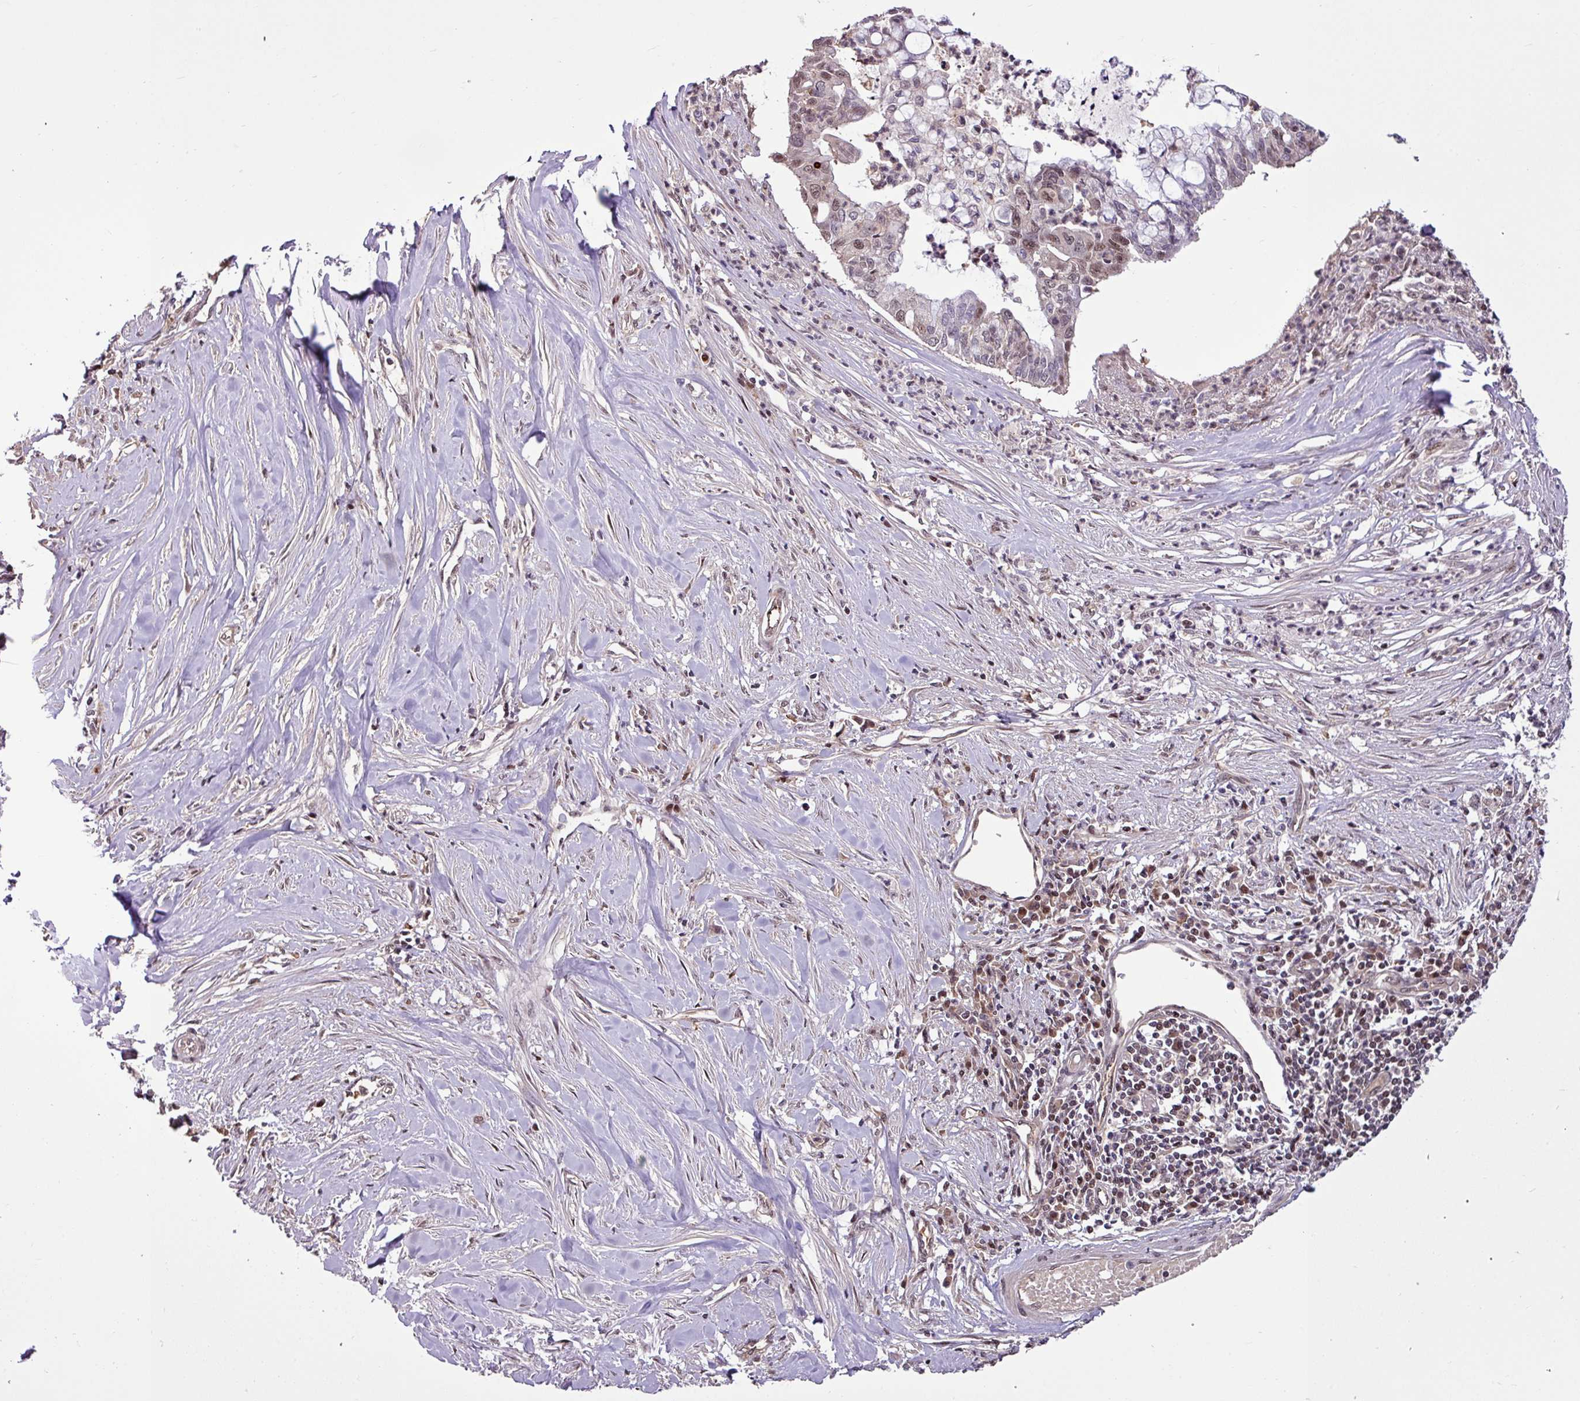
{"staining": {"intensity": "moderate", "quantity": ">75%", "location": "nuclear"}, "tissue": "pancreatic cancer", "cell_type": "Tumor cells", "image_type": "cancer", "snomed": [{"axis": "morphology", "description": "Adenocarcinoma, NOS"}, {"axis": "topography", "description": "Pancreas"}], "caption": "Immunohistochemical staining of human pancreatic cancer displays medium levels of moderate nuclear protein expression in approximately >75% of tumor cells. The staining was performed using DAB to visualize the protein expression in brown, while the nuclei were stained in blue with hematoxylin (Magnification: 20x).", "gene": "ITPKC", "patient": {"sex": "male", "age": 73}}